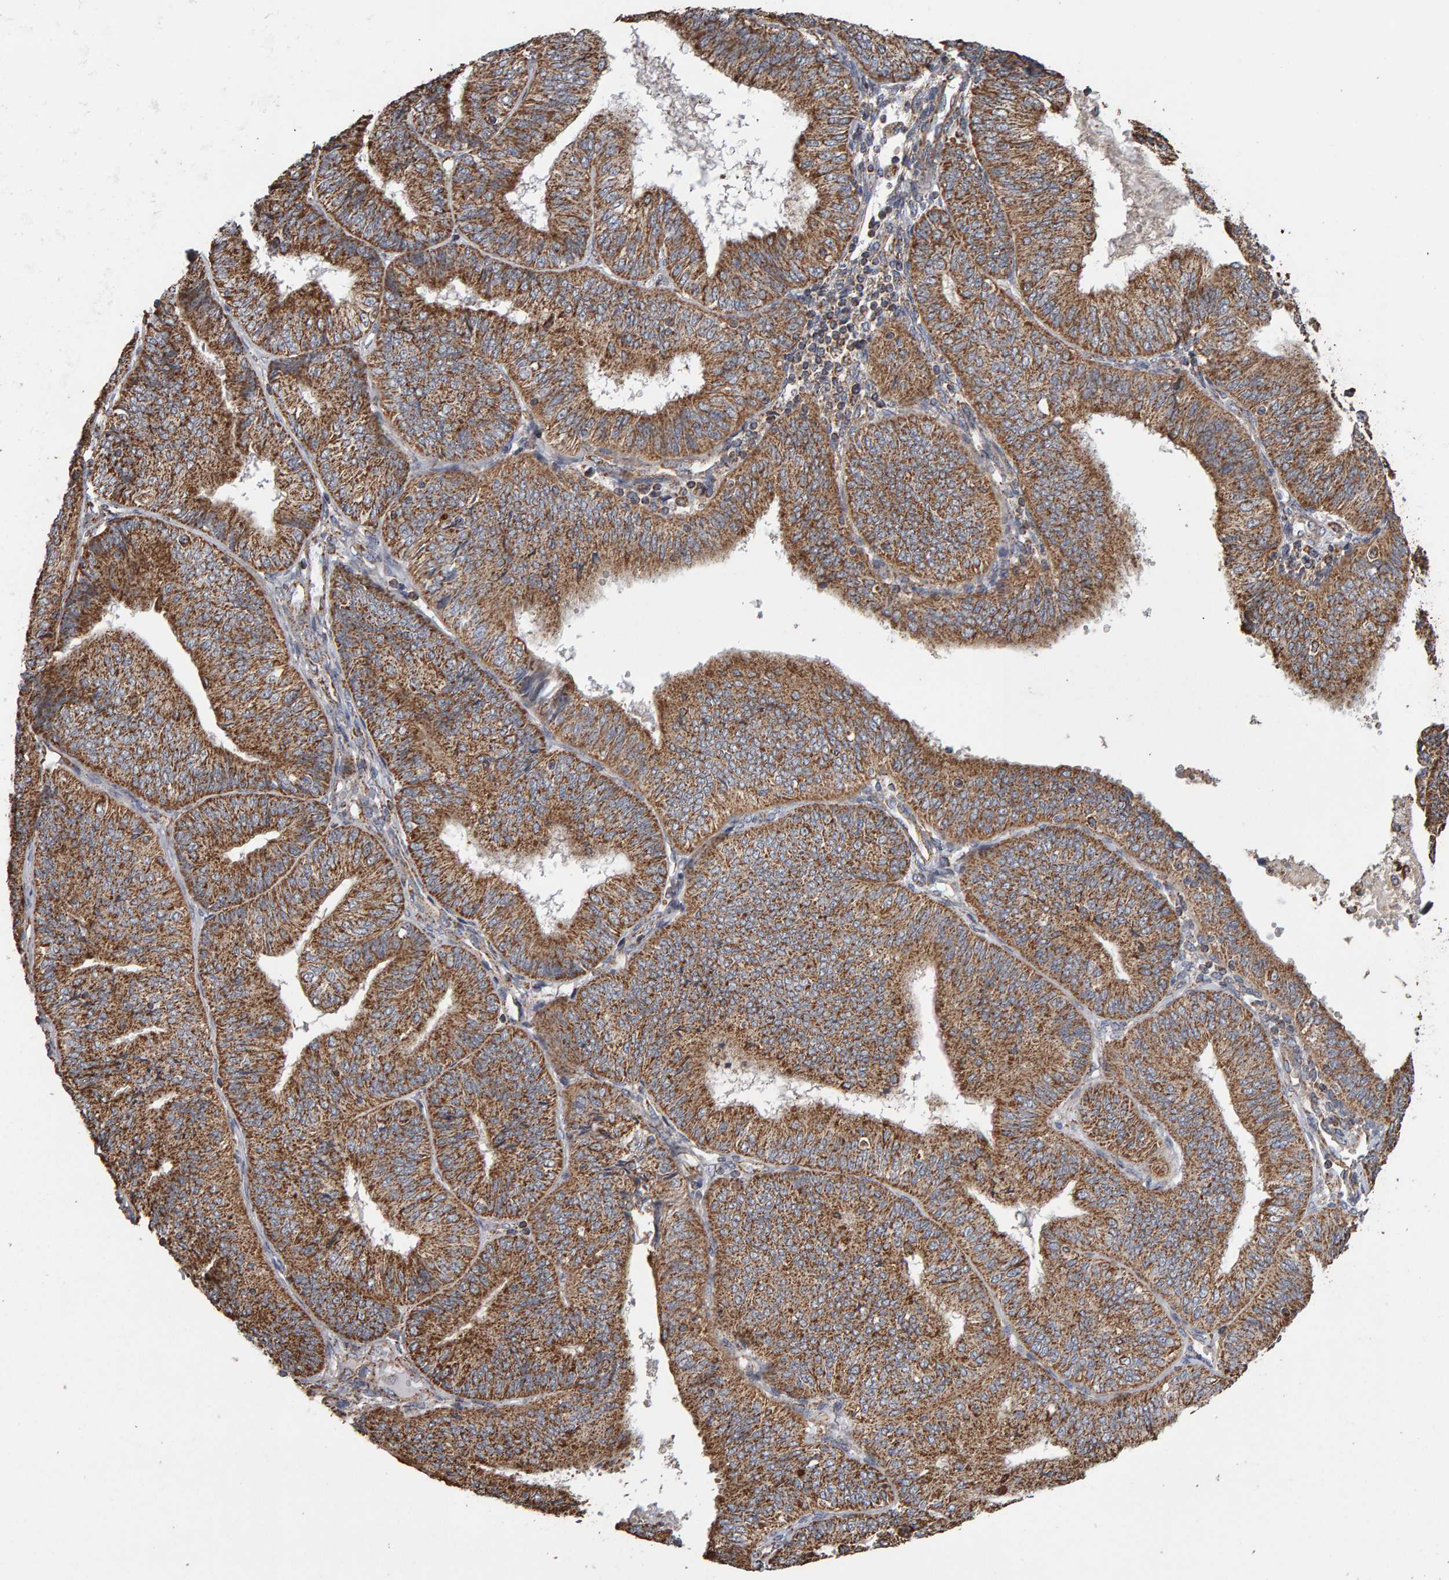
{"staining": {"intensity": "moderate", "quantity": ">75%", "location": "cytoplasmic/membranous"}, "tissue": "endometrial cancer", "cell_type": "Tumor cells", "image_type": "cancer", "snomed": [{"axis": "morphology", "description": "Adenocarcinoma, NOS"}, {"axis": "topography", "description": "Endometrium"}], "caption": "Immunohistochemical staining of human endometrial cancer shows medium levels of moderate cytoplasmic/membranous protein expression in about >75% of tumor cells. Ihc stains the protein in brown and the nuclei are stained blue.", "gene": "TOM1L1", "patient": {"sex": "female", "age": 58}}